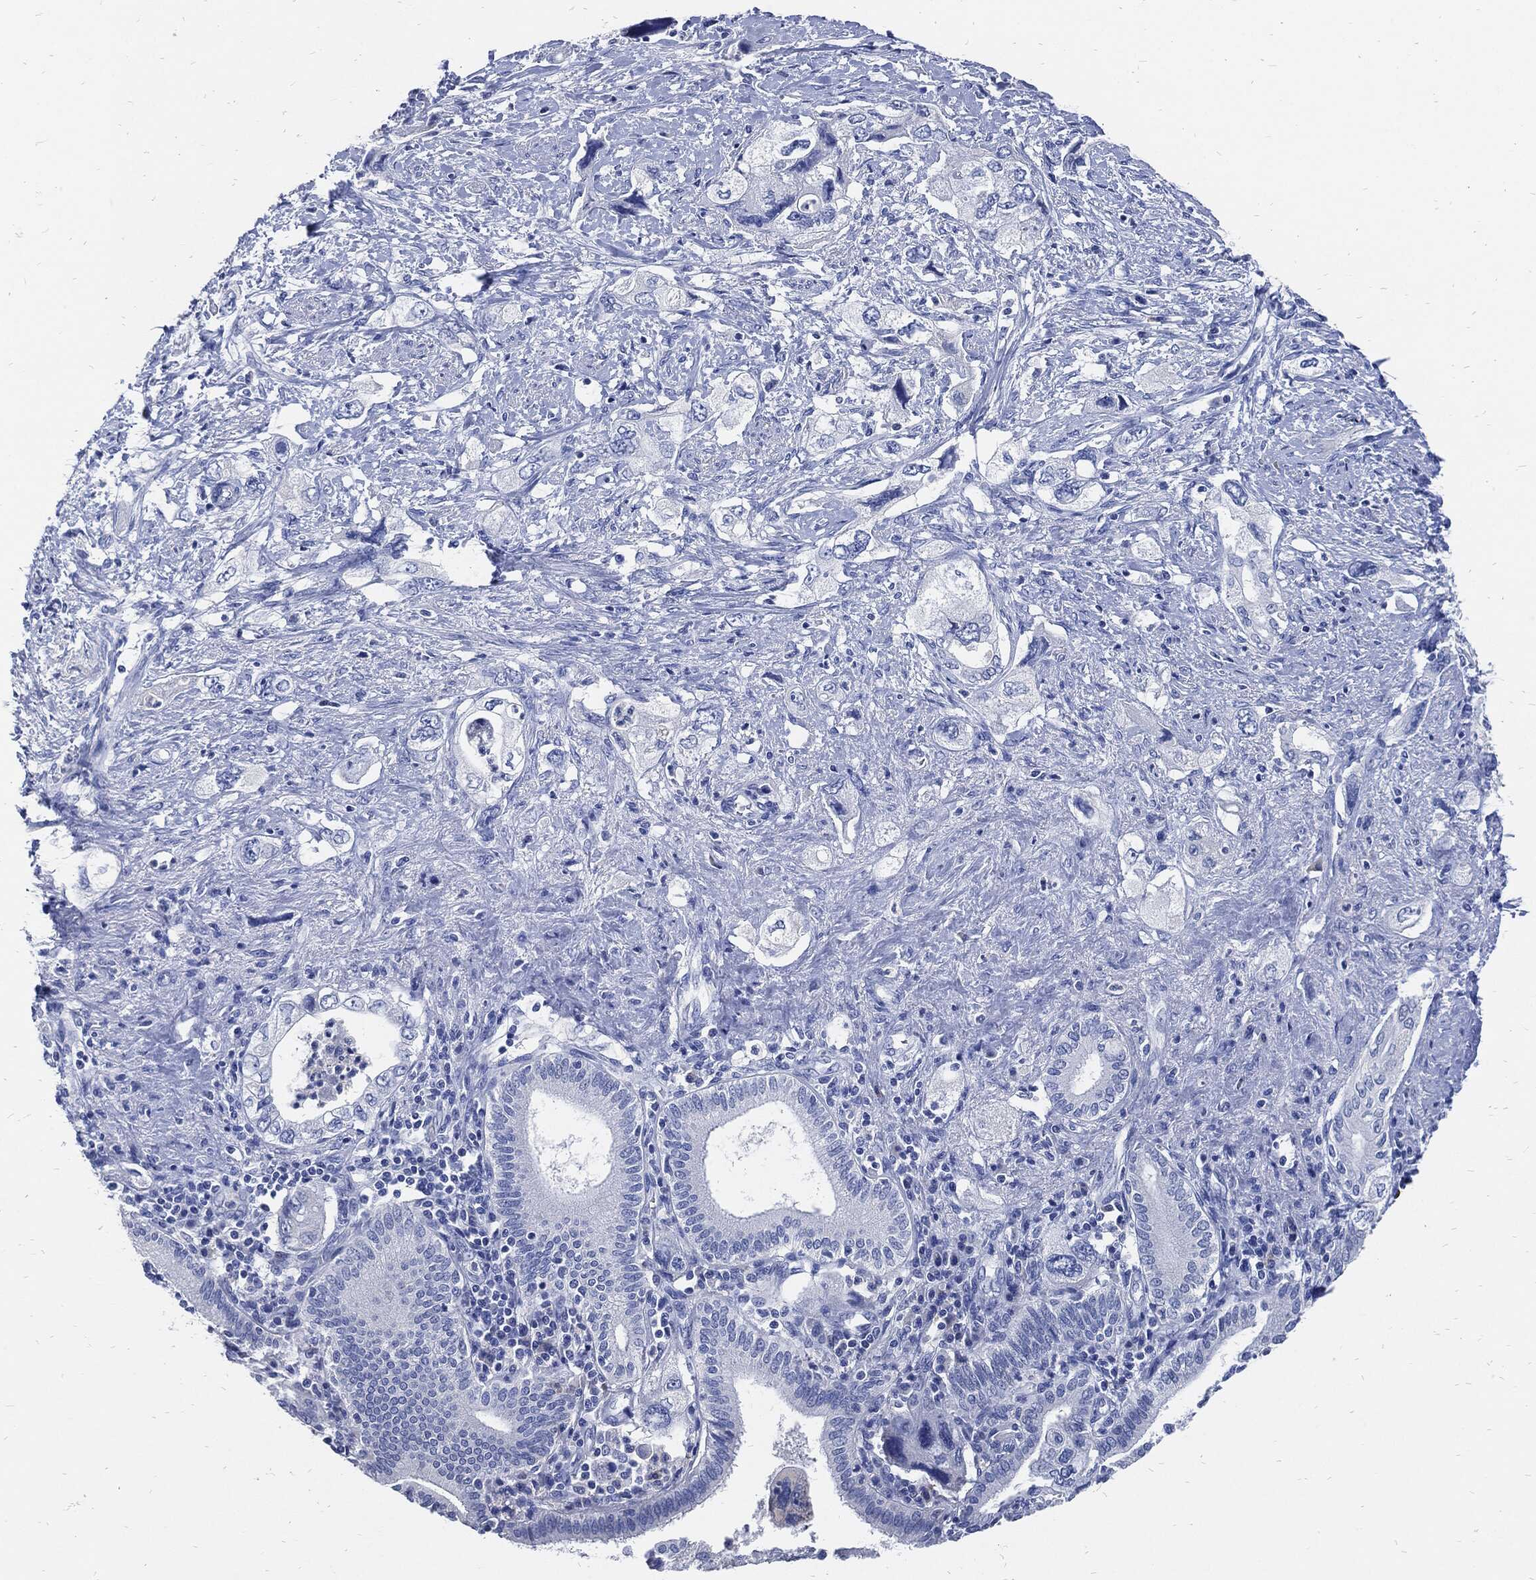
{"staining": {"intensity": "negative", "quantity": "none", "location": "none"}, "tissue": "pancreatic cancer", "cell_type": "Tumor cells", "image_type": "cancer", "snomed": [{"axis": "morphology", "description": "Adenocarcinoma, NOS"}, {"axis": "topography", "description": "Pancreas"}], "caption": "Immunohistochemistry of human pancreatic cancer exhibits no staining in tumor cells.", "gene": "FABP4", "patient": {"sex": "female", "age": 73}}